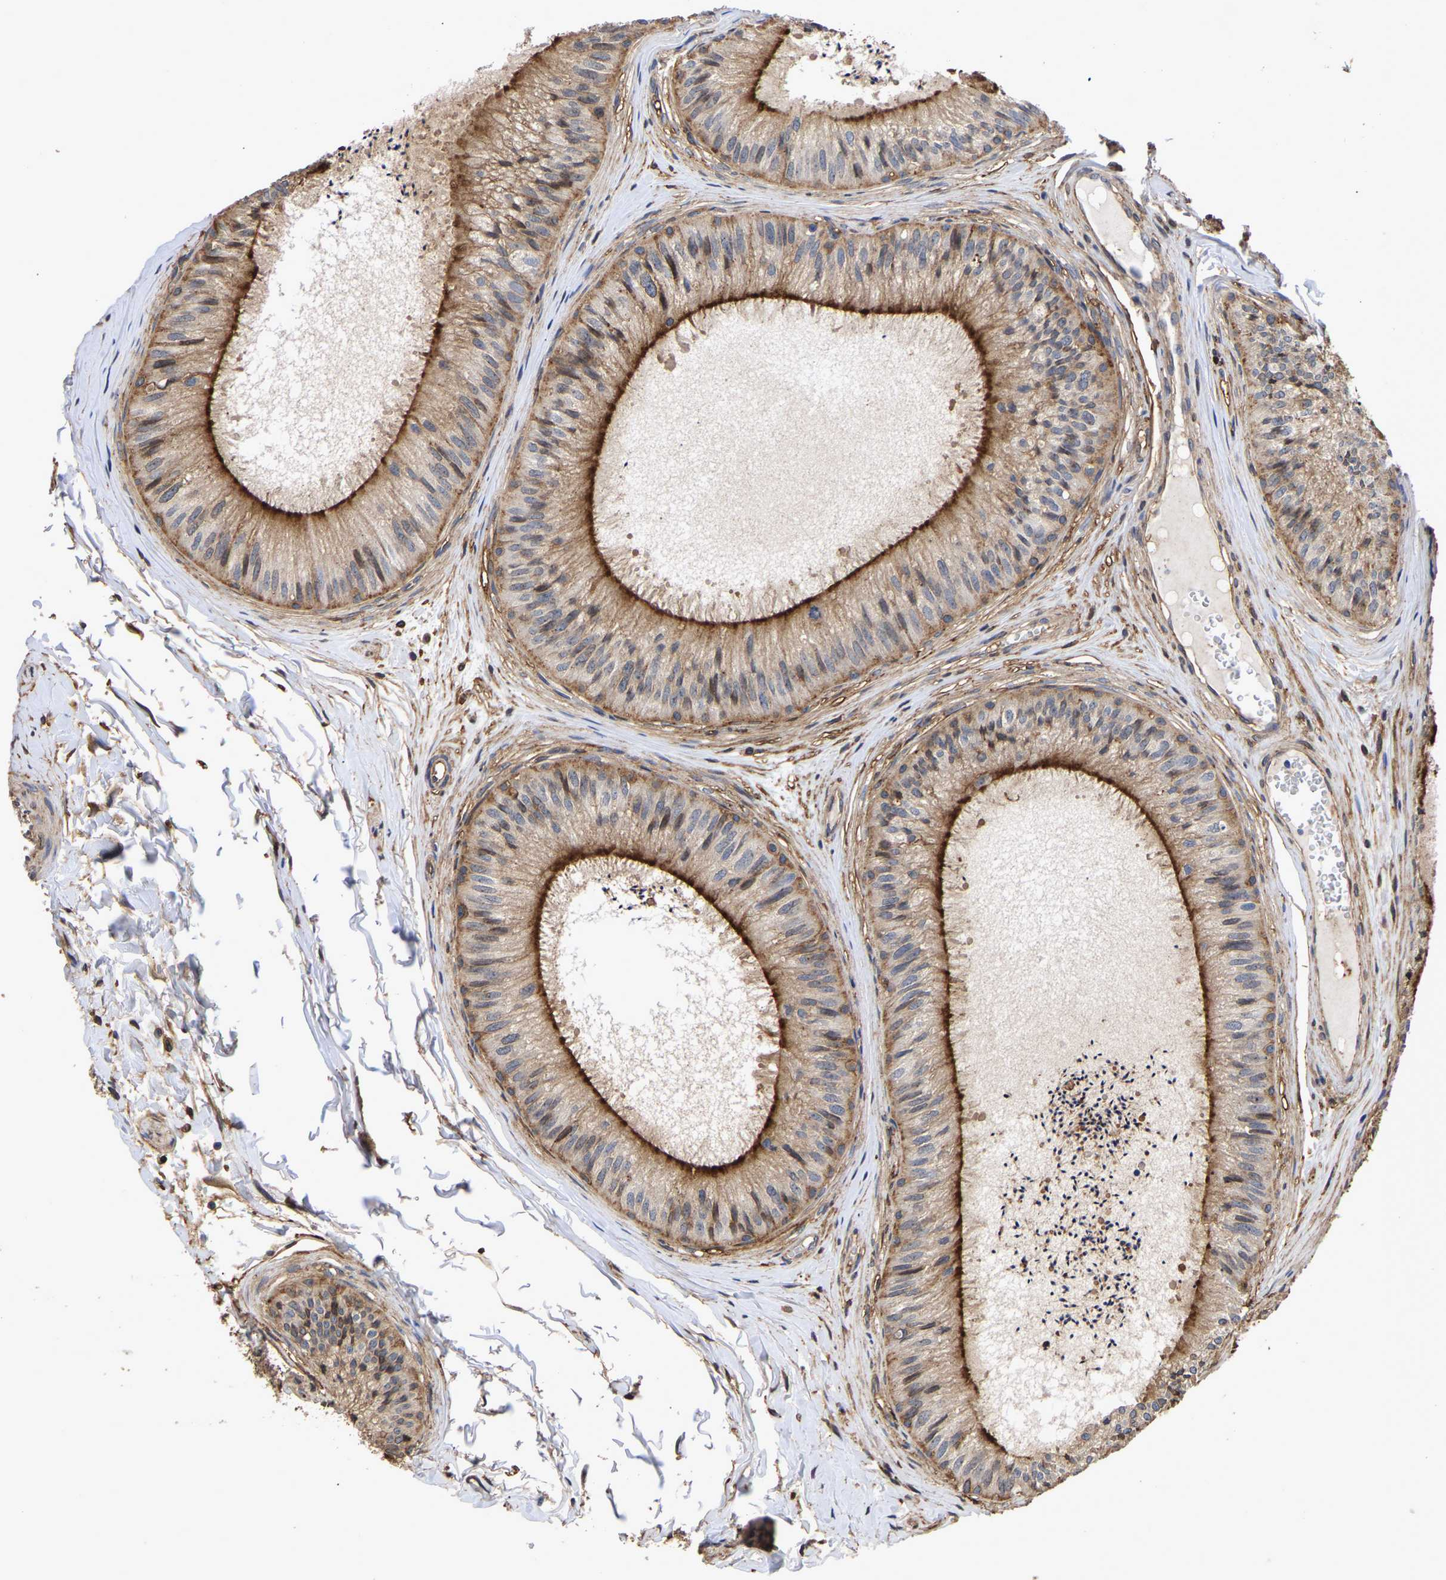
{"staining": {"intensity": "strong", "quantity": ">75%", "location": "cytoplasmic/membranous"}, "tissue": "epididymis", "cell_type": "Glandular cells", "image_type": "normal", "snomed": [{"axis": "morphology", "description": "Normal tissue, NOS"}, {"axis": "topography", "description": "Epididymis"}], "caption": "DAB immunohistochemical staining of normal epididymis exhibits strong cytoplasmic/membranous protein positivity in approximately >75% of glandular cells. (DAB IHC, brown staining for protein, blue staining for nuclei).", "gene": "LIF", "patient": {"sex": "male", "age": 31}}